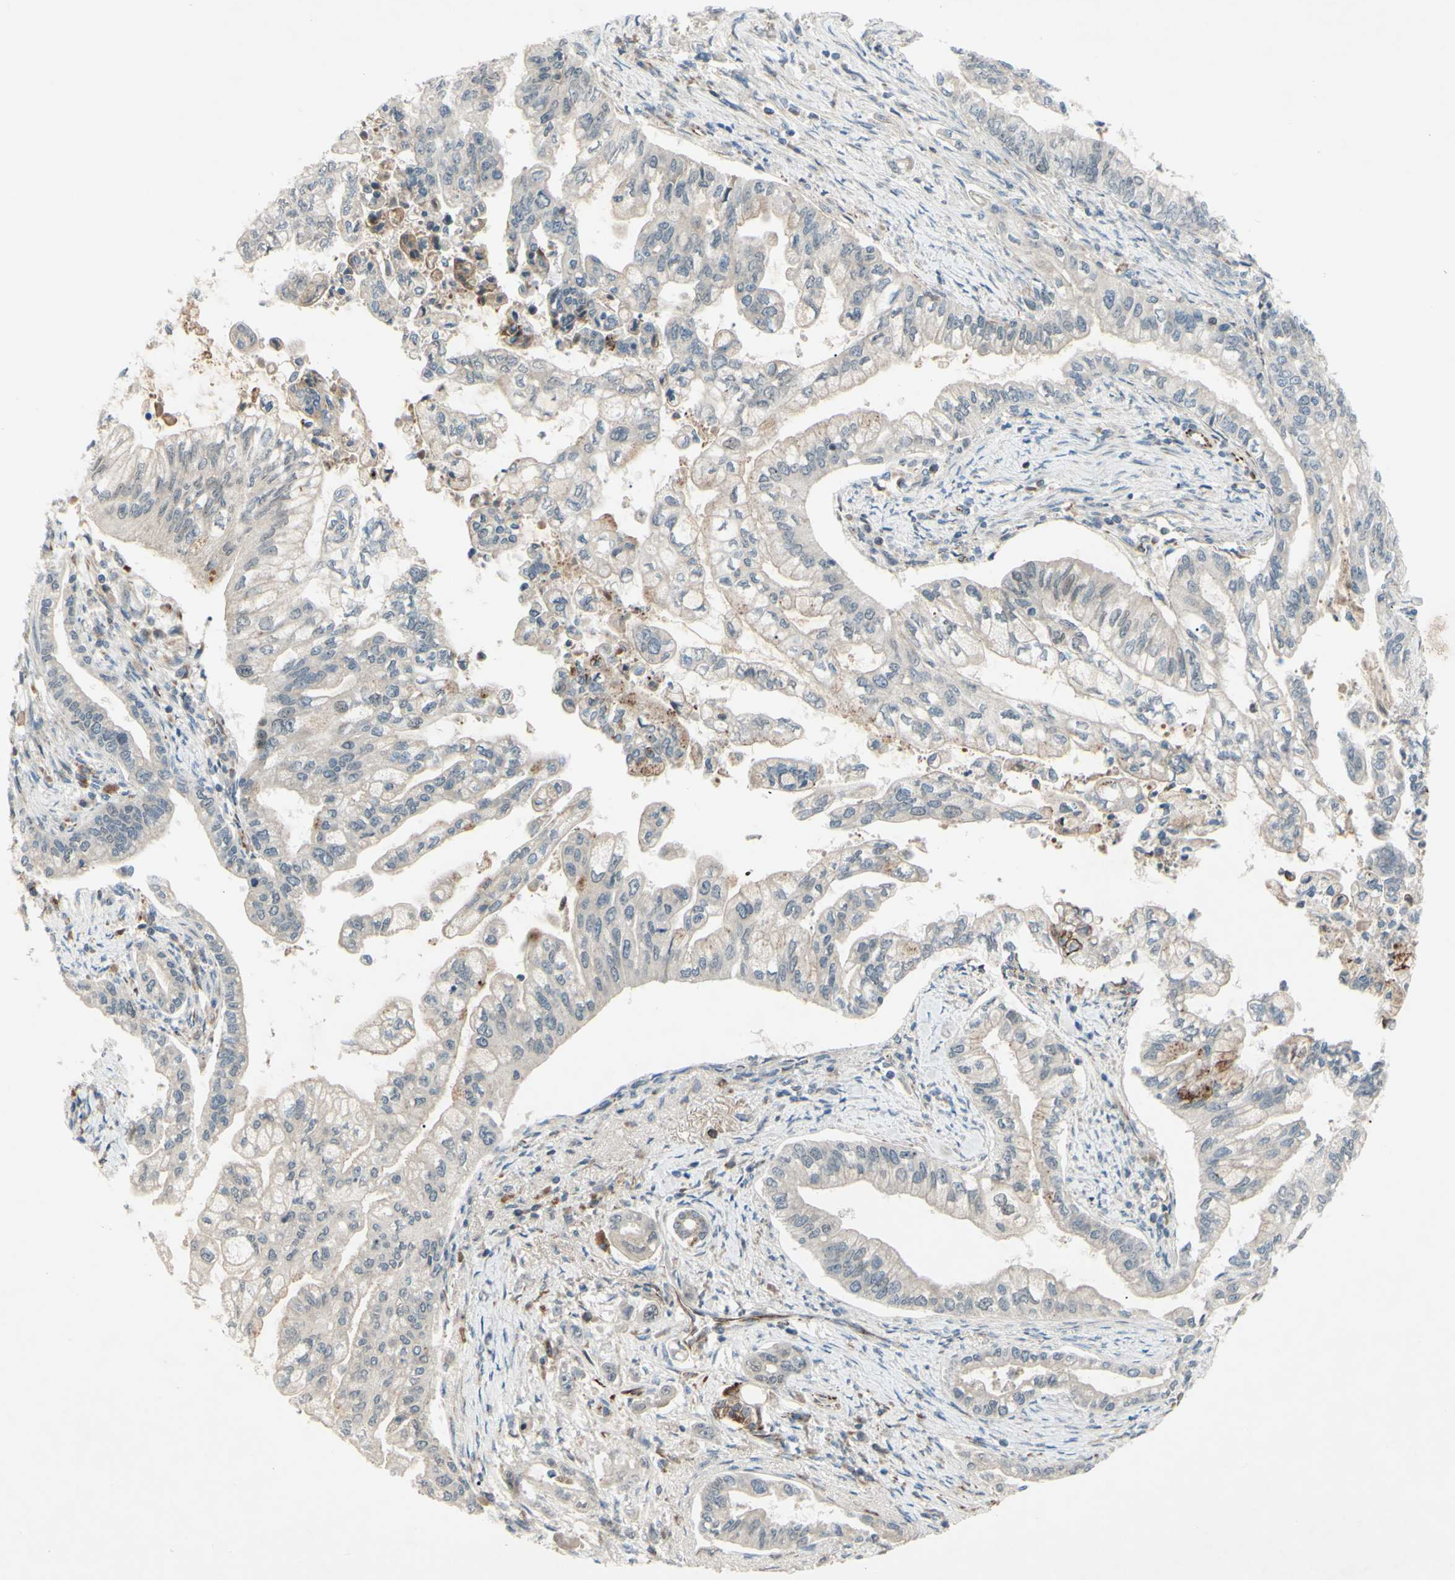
{"staining": {"intensity": "negative", "quantity": "none", "location": "none"}, "tissue": "pancreatic cancer", "cell_type": "Tumor cells", "image_type": "cancer", "snomed": [{"axis": "morphology", "description": "Normal tissue, NOS"}, {"axis": "topography", "description": "Pancreas"}], "caption": "Immunohistochemical staining of pancreatic cancer displays no significant staining in tumor cells.", "gene": "FGFR2", "patient": {"sex": "male", "age": 42}}